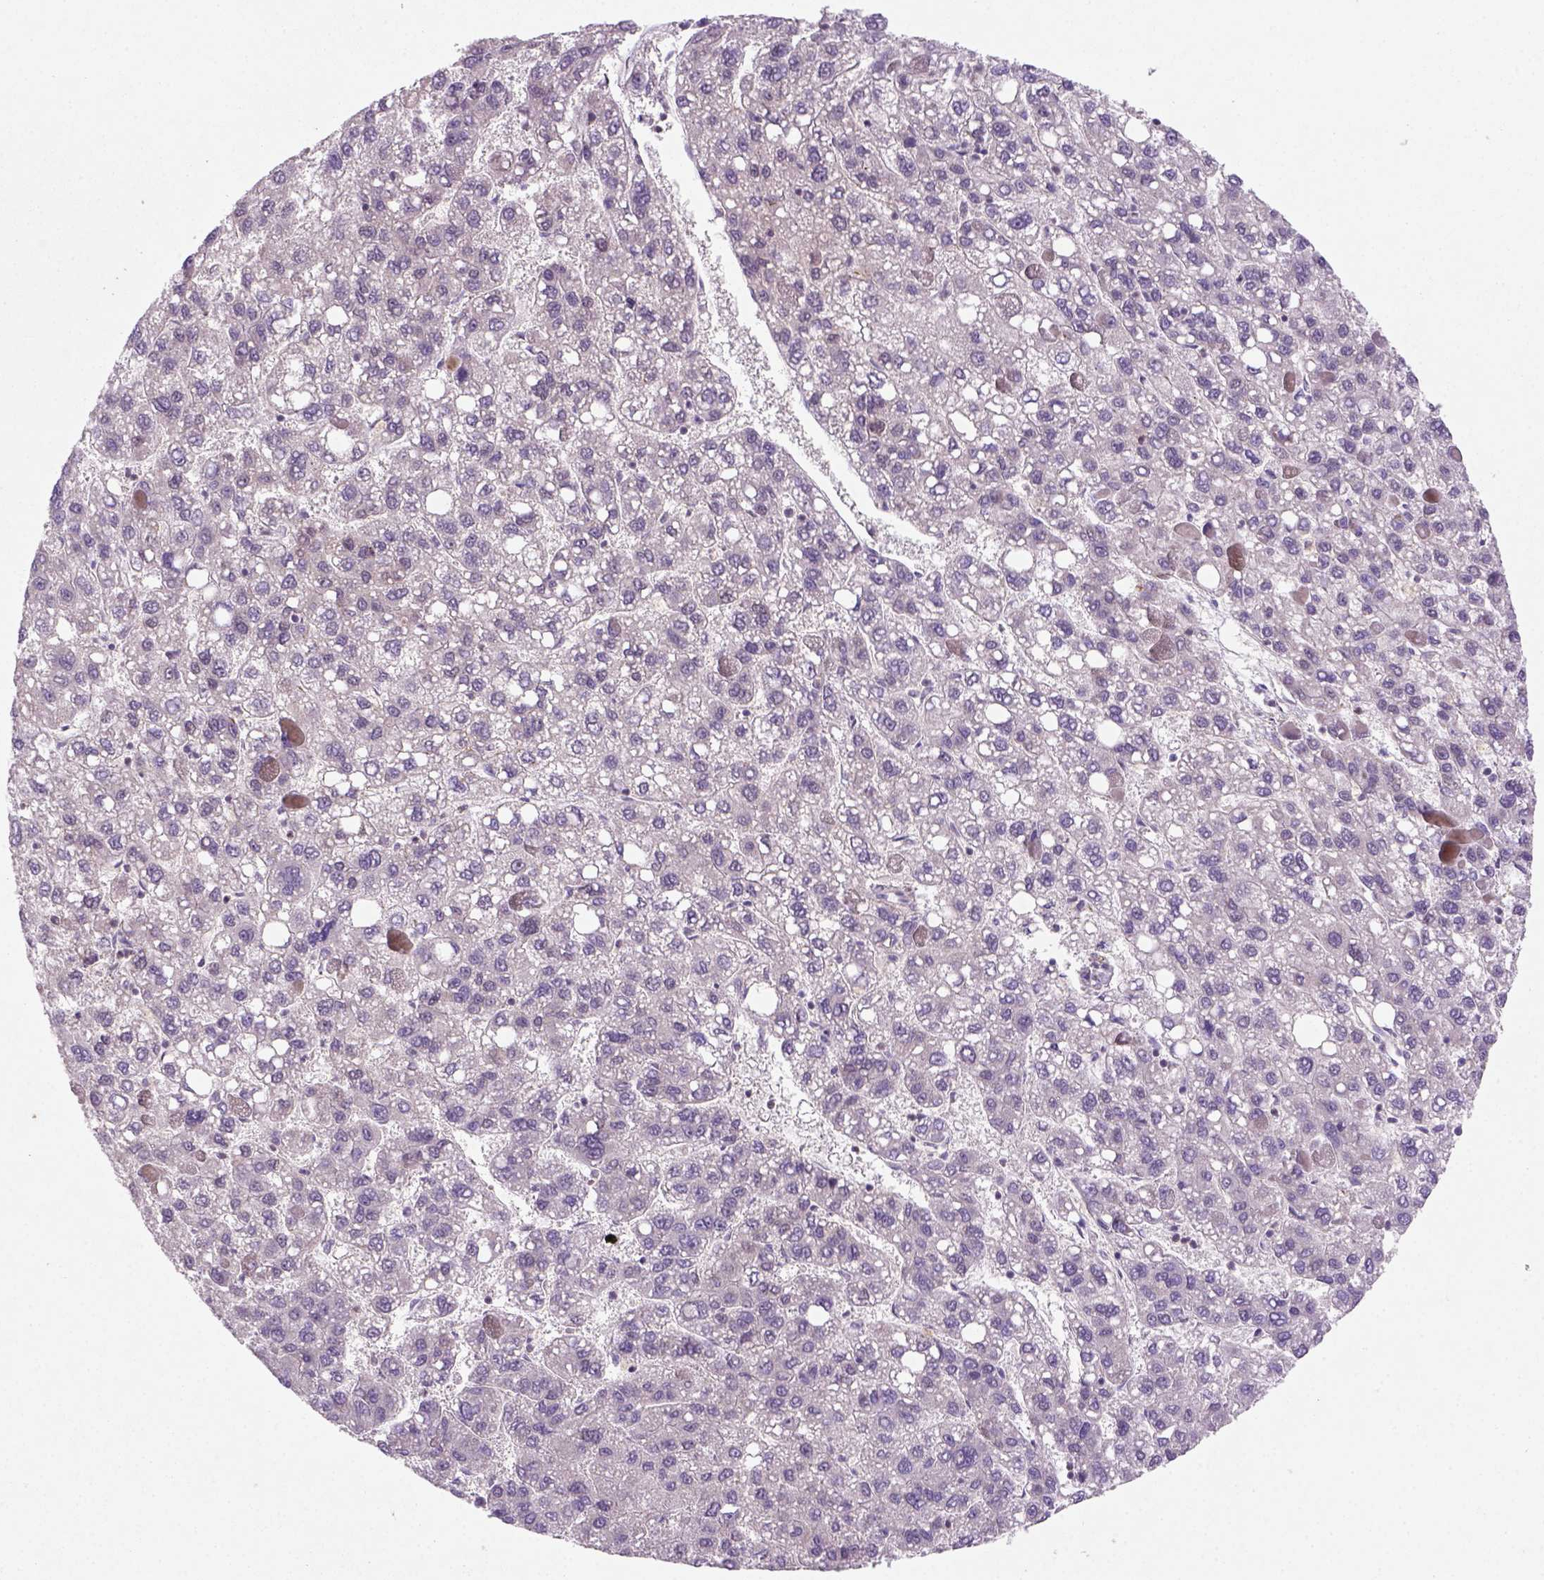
{"staining": {"intensity": "negative", "quantity": "none", "location": "none"}, "tissue": "liver cancer", "cell_type": "Tumor cells", "image_type": "cancer", "snomed": [{"axis": "morphology", "description": "Carcinoma, Hepatocellular, NOS"}, {"axis": "topography", "description": "Liver"}], "caption": "High power microscopy image of an immunohistochemistry micrograph of liver cancer (hepatocellular carcinoma), revealing no significant positivity in tumor cells.", "gene": "MGMT", "patient": {"sex": "female", "age": 82}}